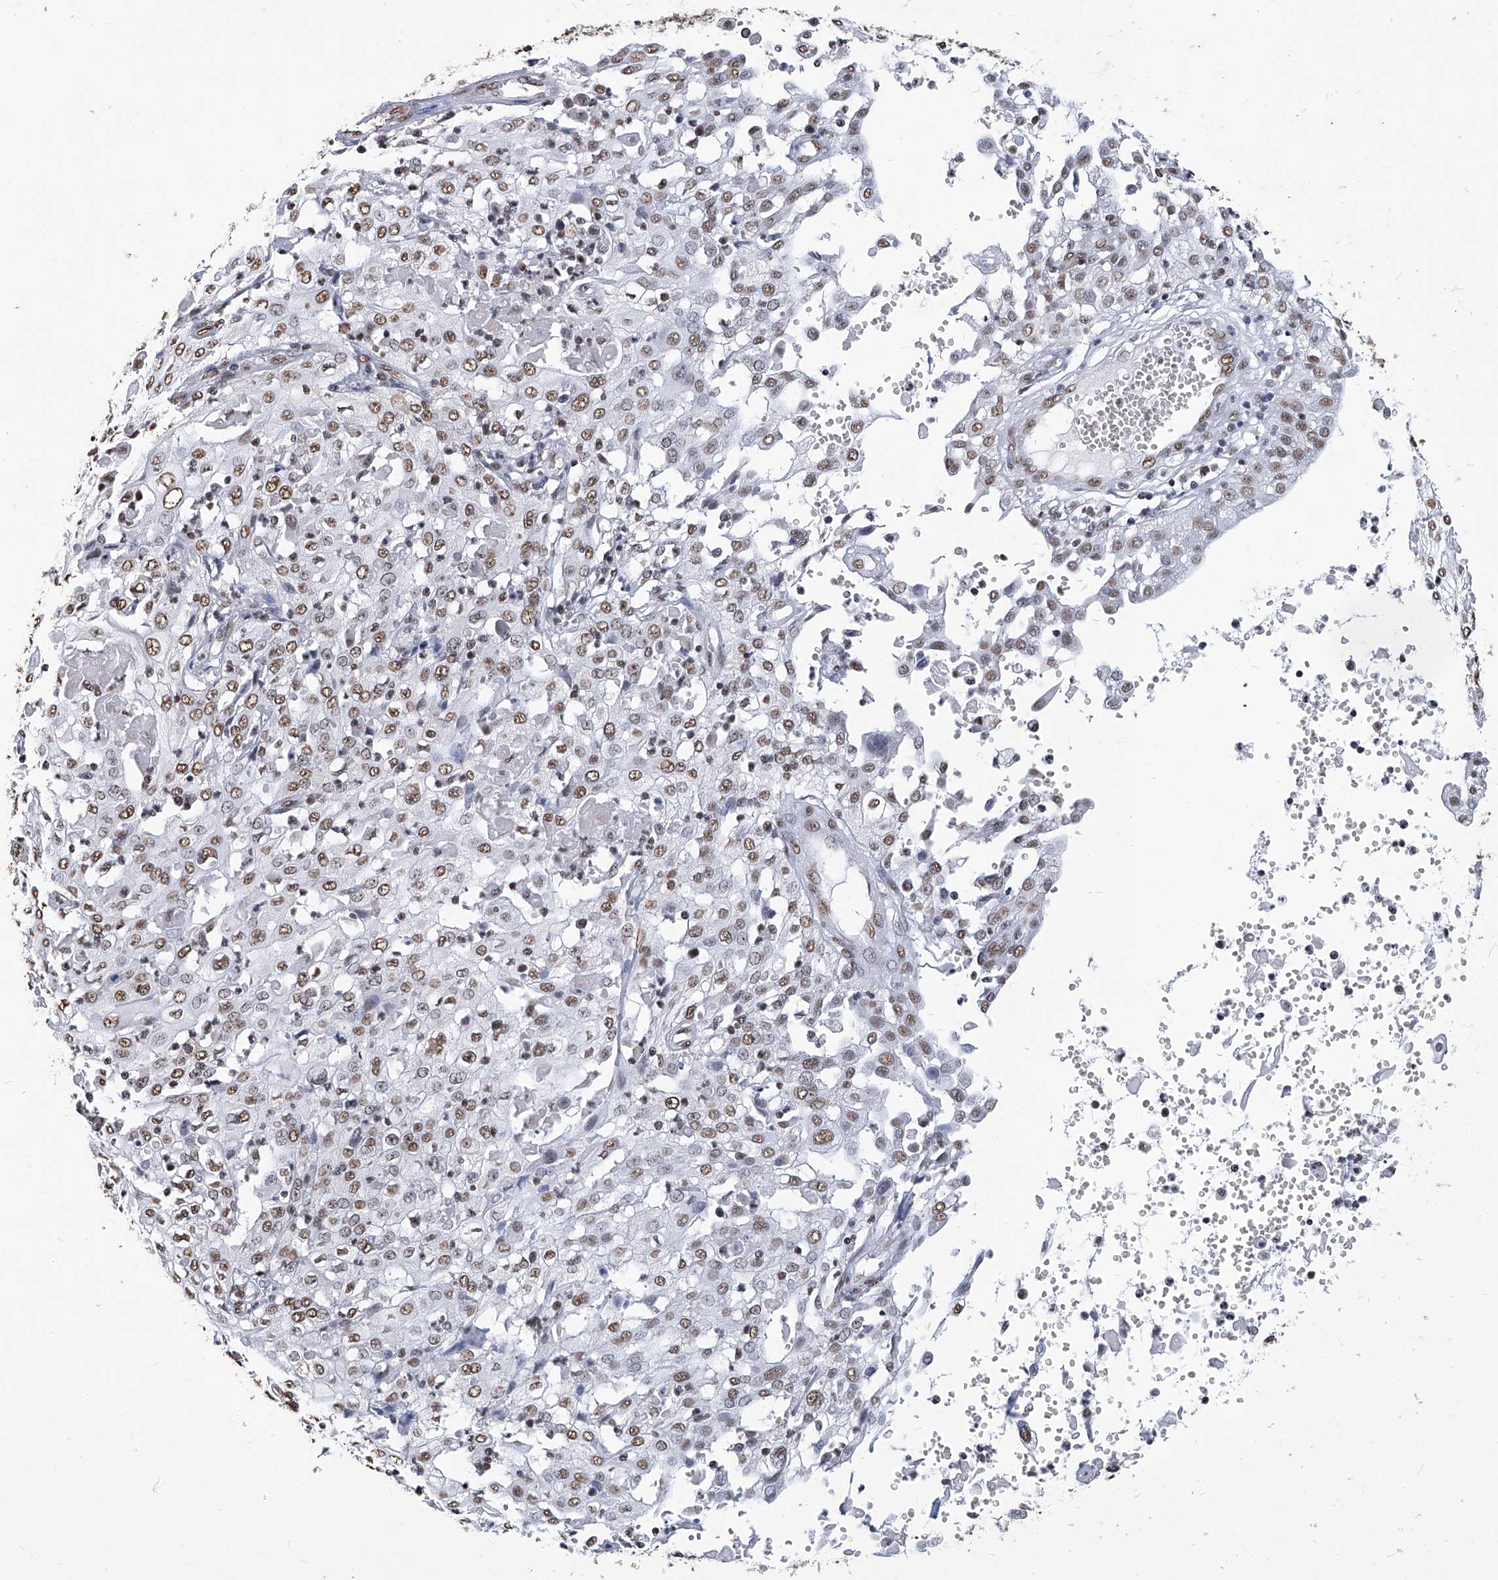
{"staining": {"intensity": "moderate", "quantity": ">75%", "location": "nuclear"}, "tissue": "cervical cancer", "cell_type": "Tumor cells", "image_type": "cancer", "snomed": [{"axis": "morphology", "description": "Squamous cell carcinoma, NOS"}, {"axis": "topography", "description": "Cervix"}], "caption": "Moderate nuclear positivity for a protein is present in approximately >75% of tumor cells of squamous cell carcinoma (cervical) using immunohistochemistry.", "gene": "HBP1", "patient": {"sex": "female", "age": 39}}